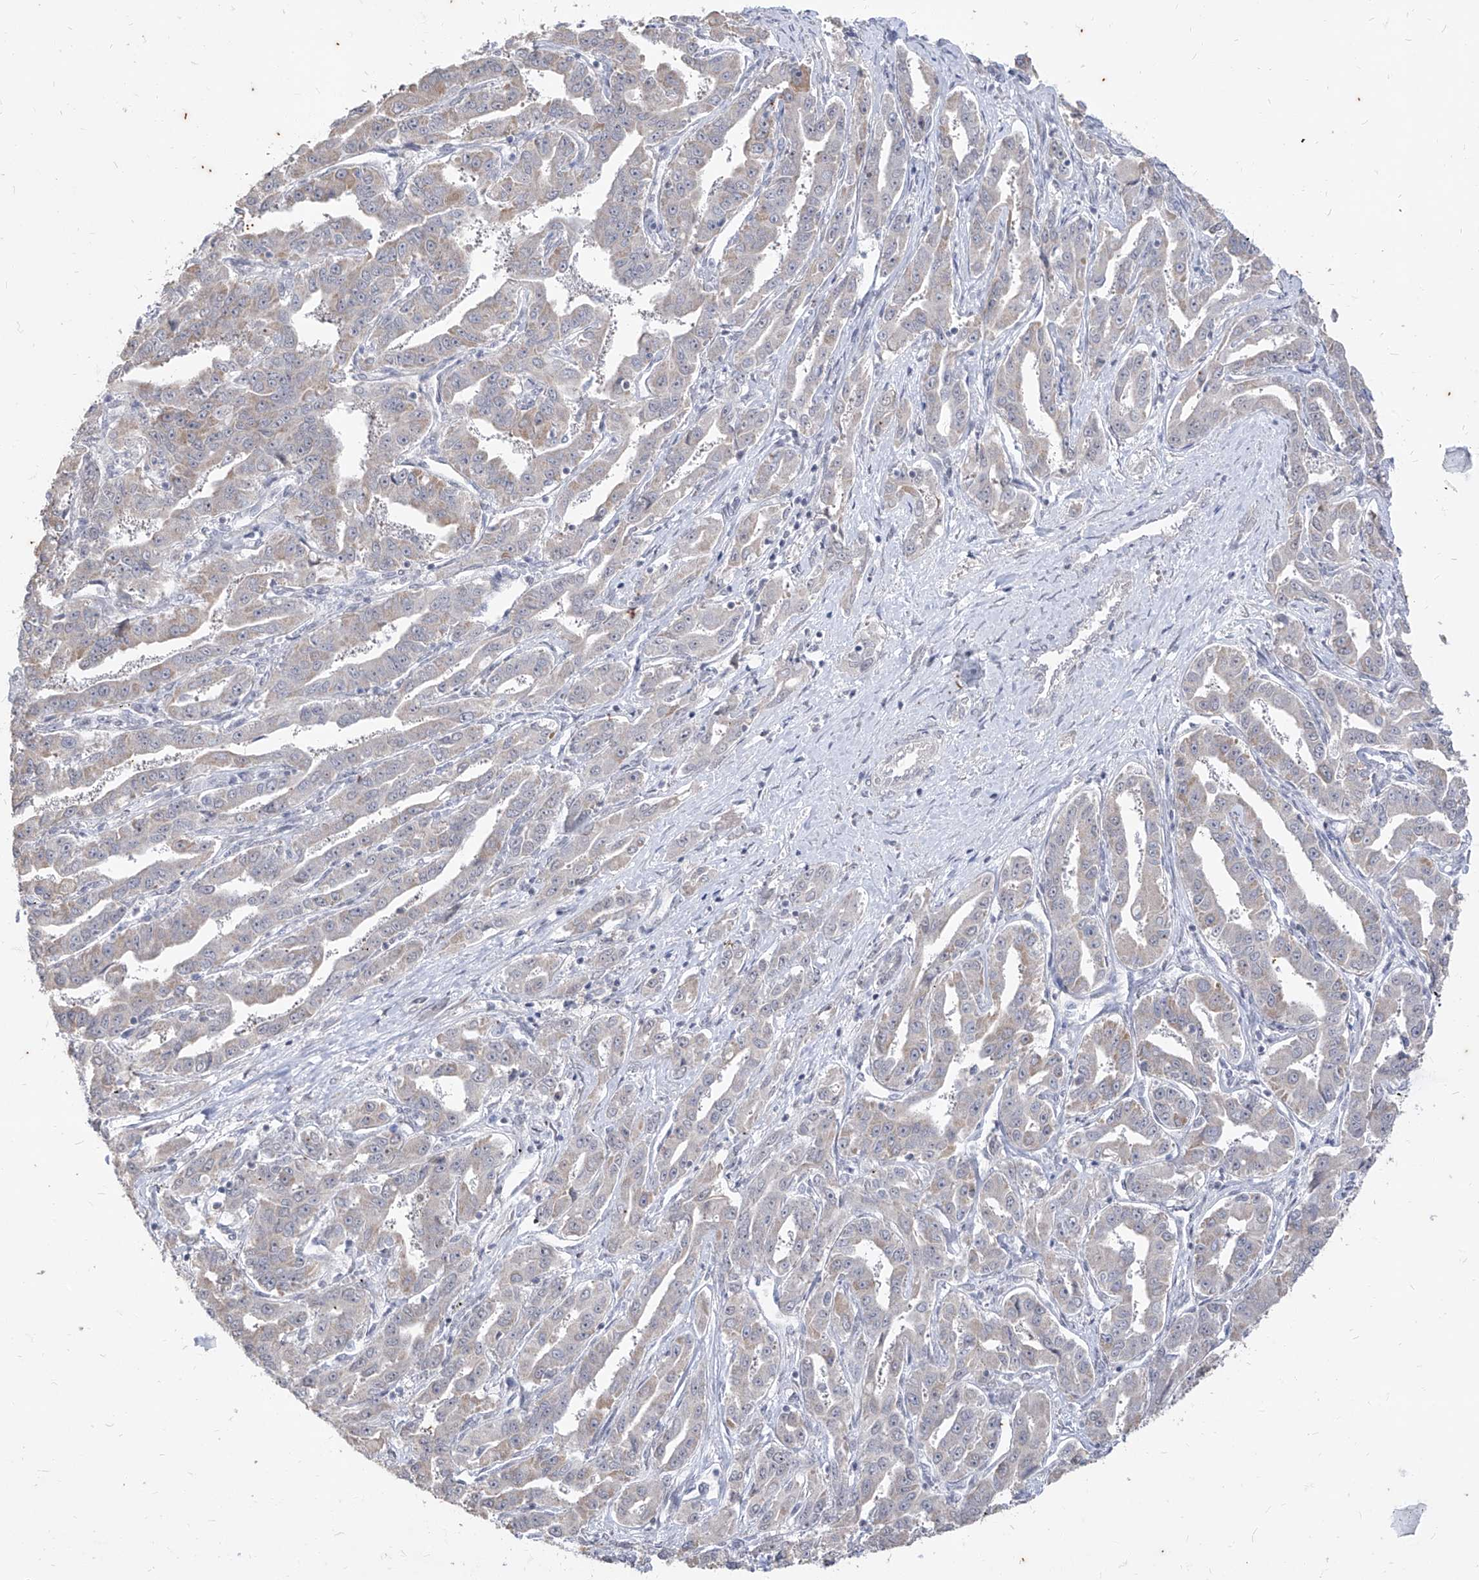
{"staining": {"intensity": "negative", "quantity": "none", "location": "none"}, "tissue": "liver cancer", "cell_type": "Tumor cells", "image_type": "cancer", "snomed": [{"axis": "morphology", "description": "Cholangiocarcinoma"}, {"axis": "topography", "description": "Liver"}], "caption": "Immunohistochemical staining of human liver cholangiocarcinoma reveals no significant expression in tumor cells.", "gene": "PHF20L1", "patient": {"sex": "male", "age": 59}}